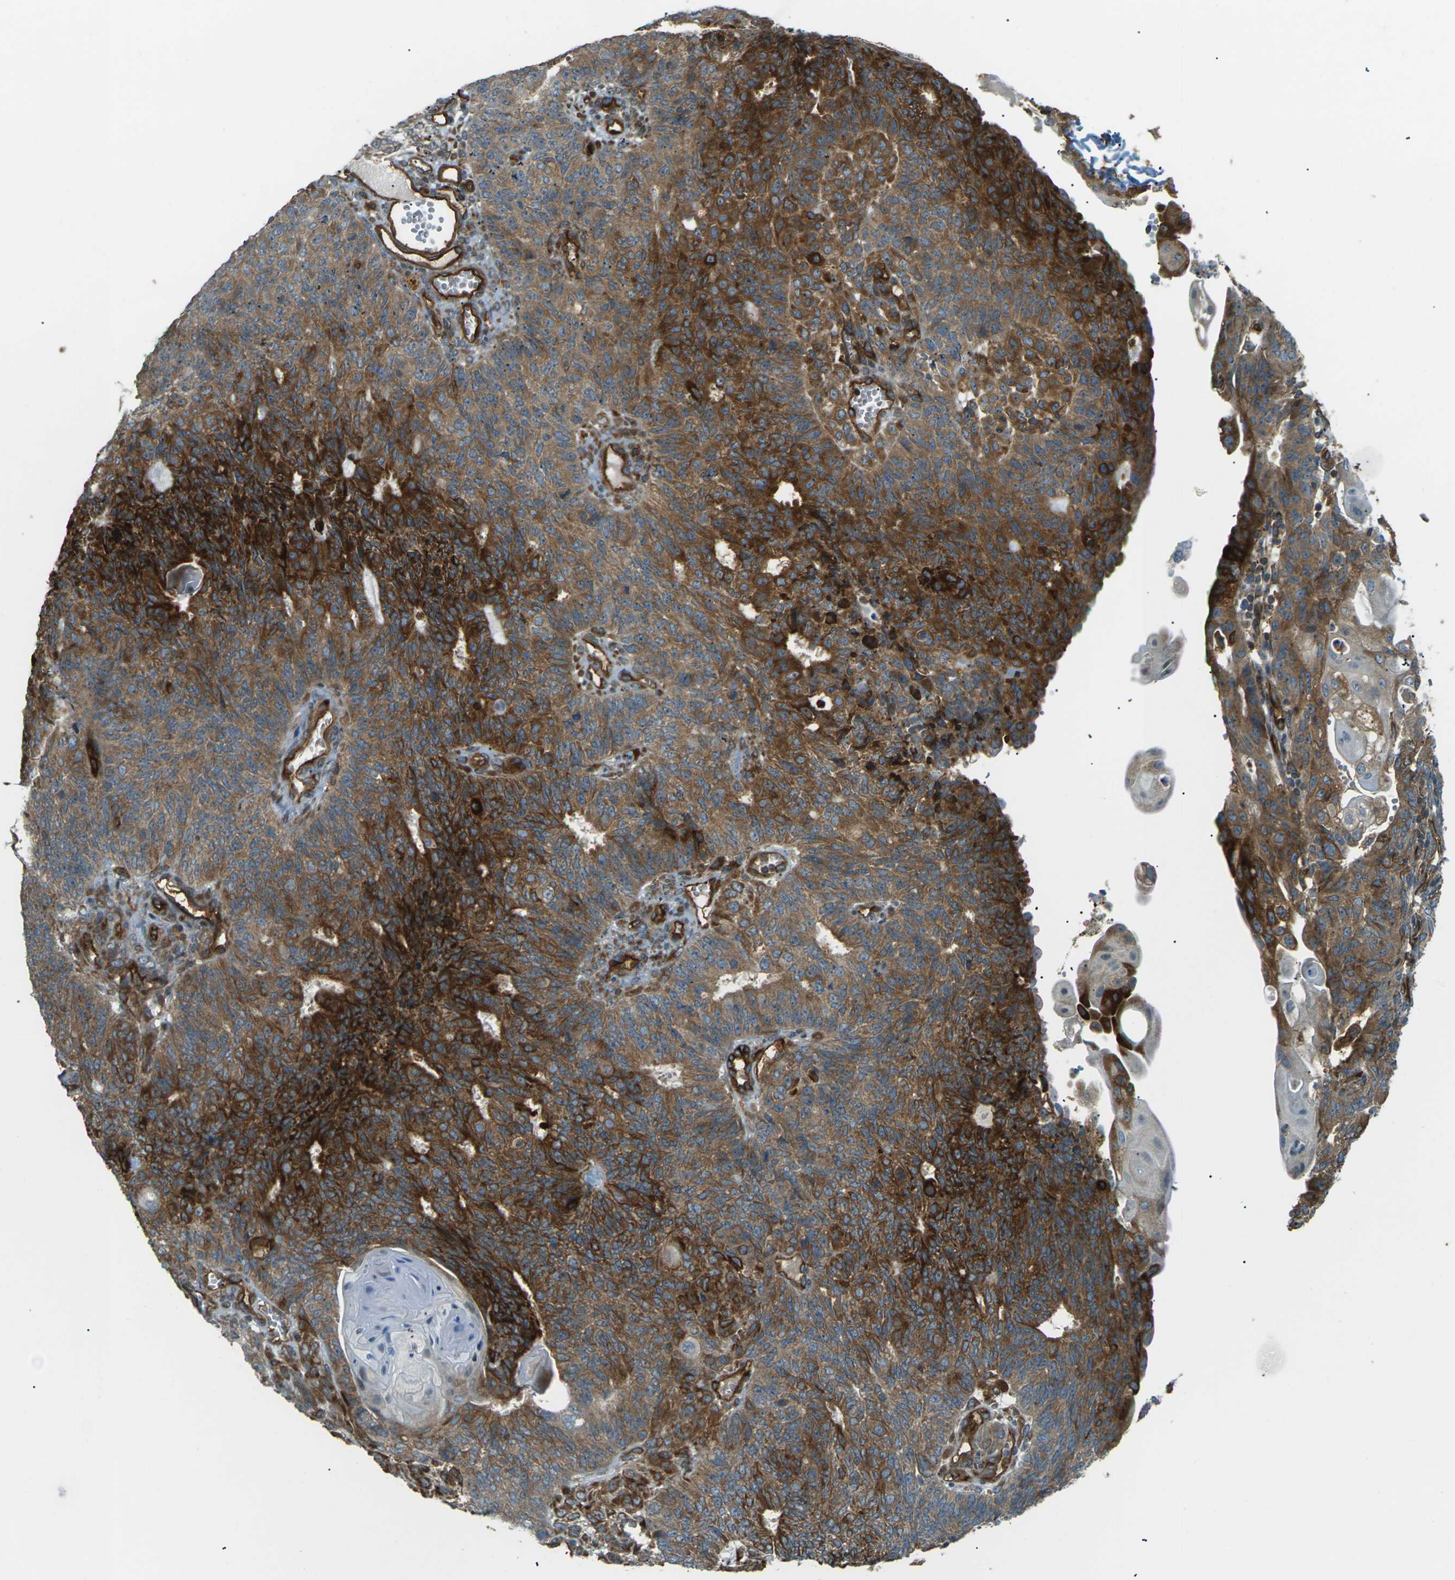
{"staining": {"intensity": "strong", "quantity": ">75%", "location": "cytoplasmic/membranous"}, "tissue": "endometrial cancer", "cell_type": "Tumor cells", "image_type": "cancer", "snomed": [{"axis": "morphology", "description": "Adenocarcinoma, NOS"}, {"axis": "topography", "description": "Endometrium"}], "caption": "About >75% of tumor cells in human endometrial adenocarcinoma show strong cytoplasmic/membranous protein positivity as visualized by brown immunohistochemical staining.", "gene": "S1PR1", "patient": {"sex": "female", "age": 32}}